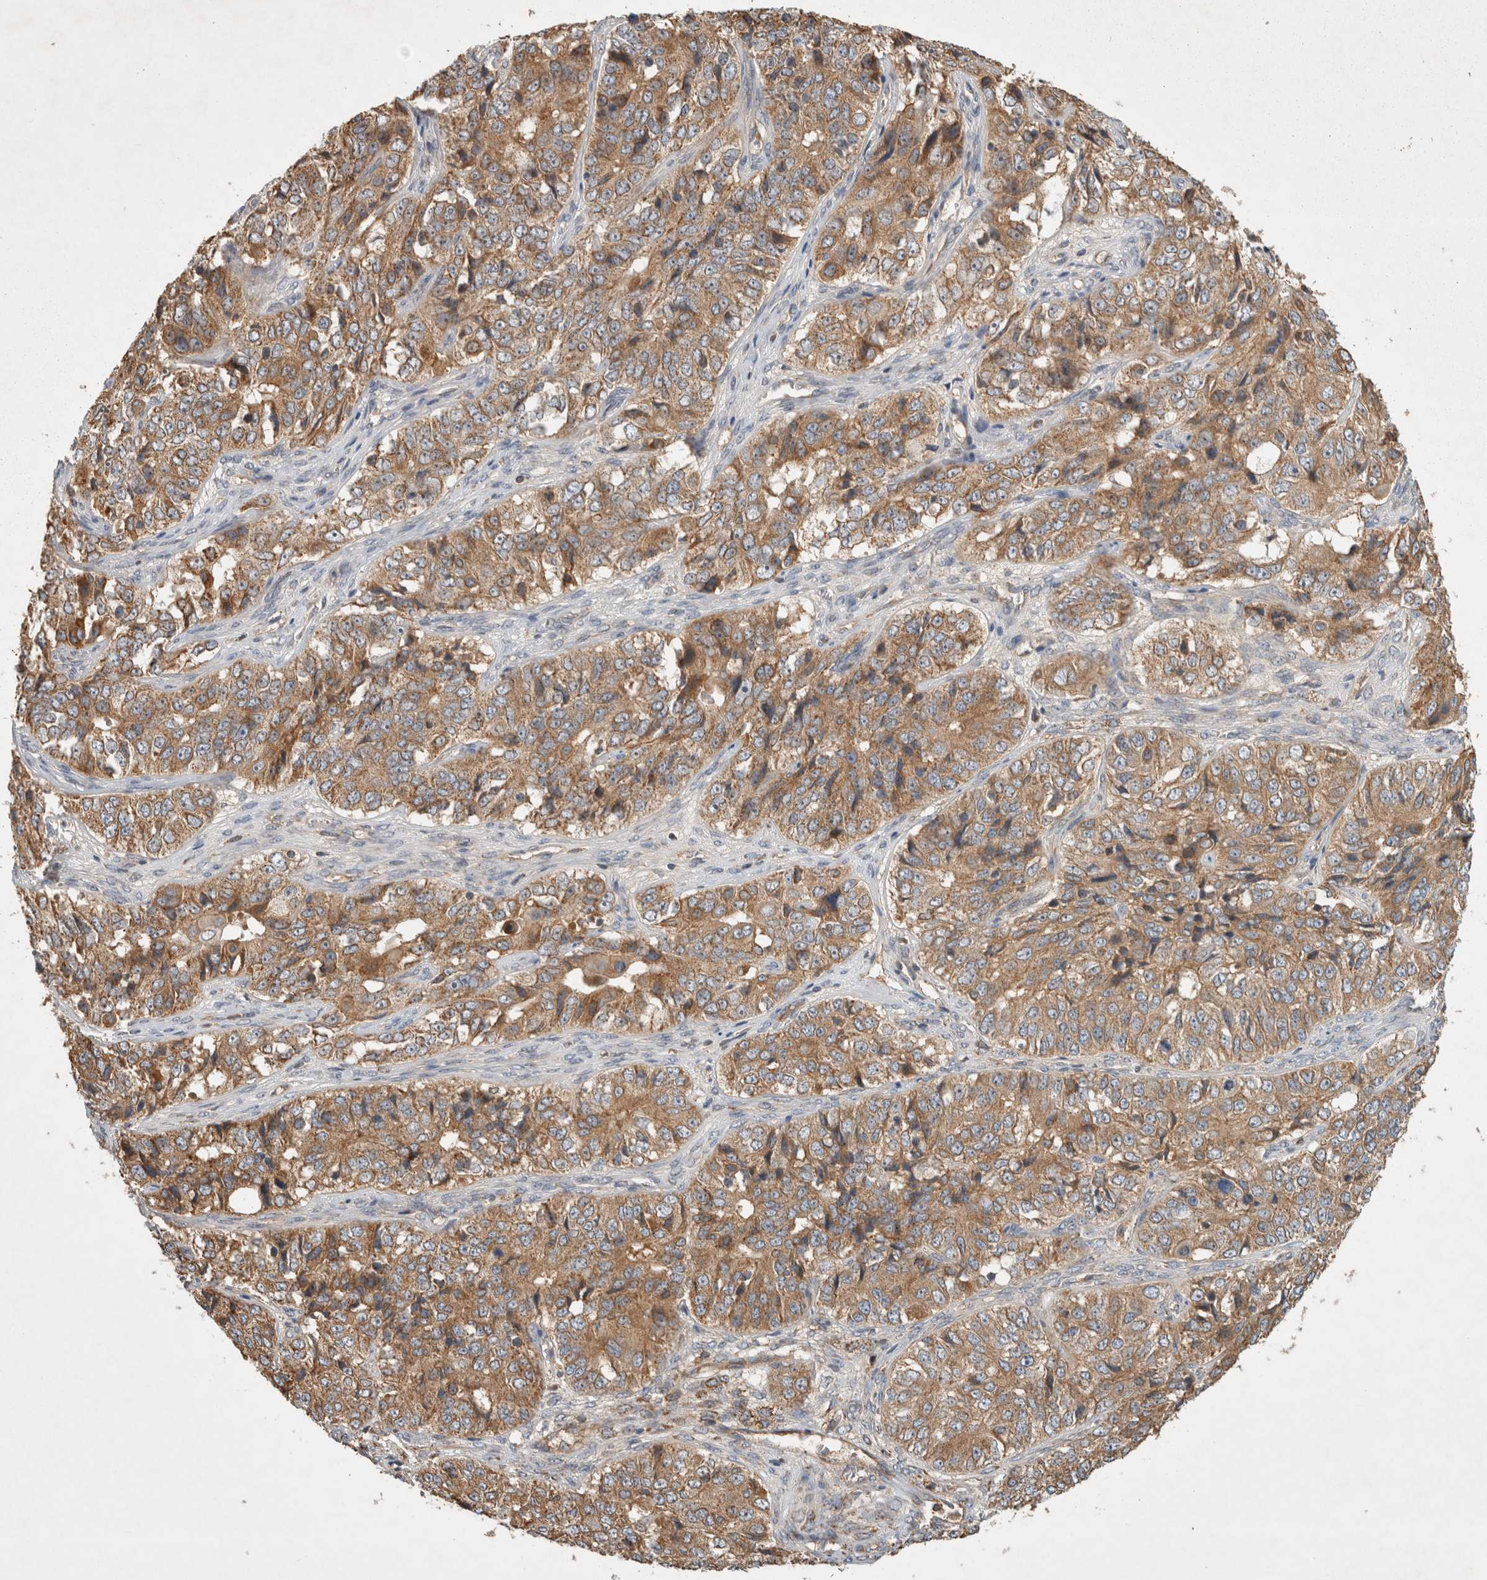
{"staining": {"intensity": "moderate", "quantity": ">75%", "location": "cytoplasmic/membranous"}, "tissue": "ovarian cancer", "cell_type": "Tumor cells", "image_type": "cancer", "snomed": [{"axis": "morphology", "description": "Carcinoma, endometroid"}, {"axis": "topography", "description": "Ovary"}], "caption": "The immunohistochemical stain shows moderate cytoplasmic/membranous expression in tumor cells of ovarian cancer (endometroid carcinoma) tissue.", "gene": "SERAC1", "patient": {"sex": "female", "age": 51}}